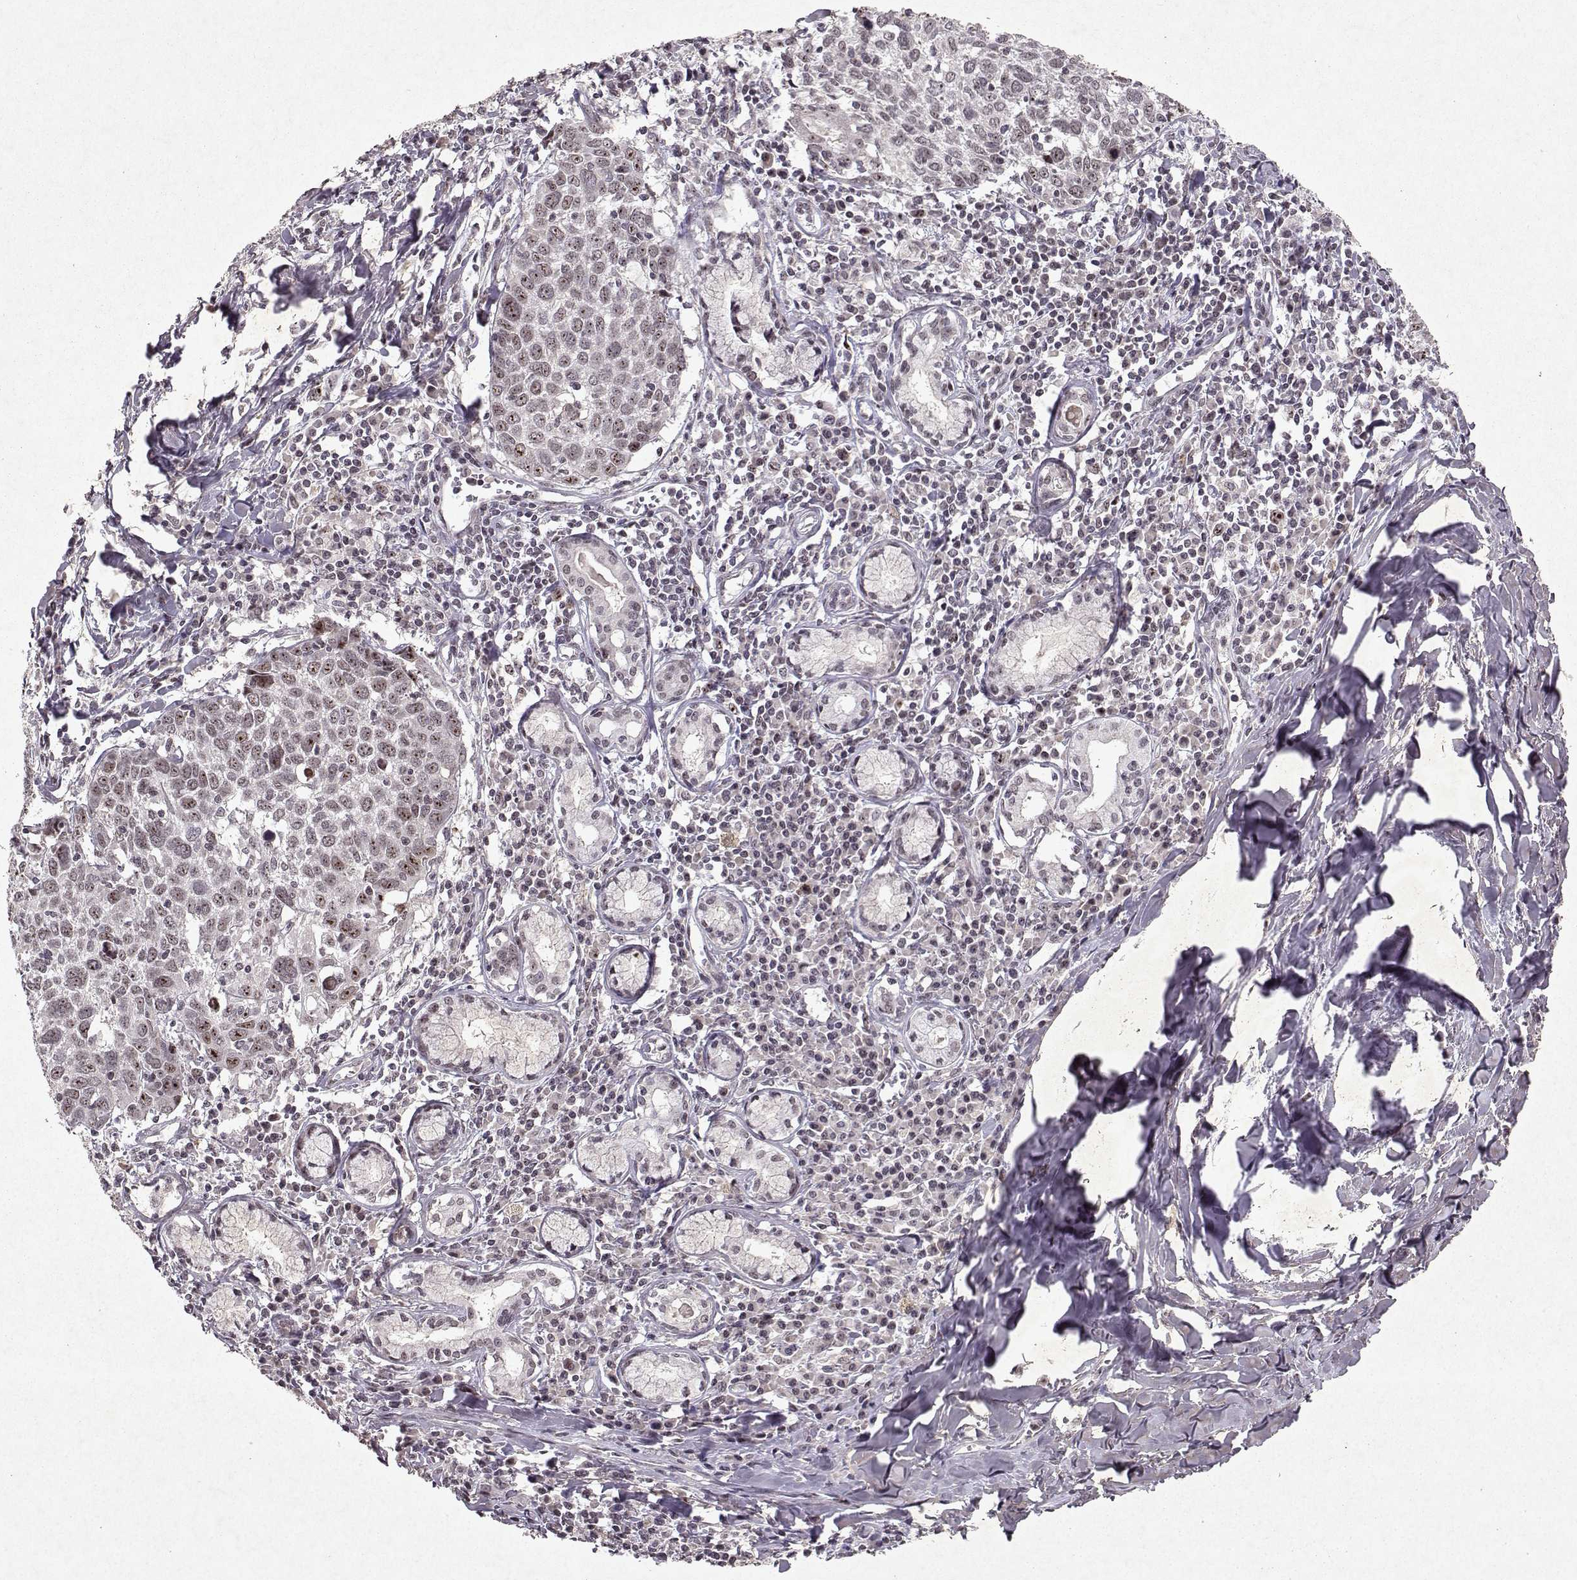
{"staining": {"intensity": "moderate", "quantity": "<25%", "location": "nuclear"}, "tissue": "lung cancer", "cell_type": "Tumor cells", "image_type": "cancer", "snomed": [{"axis": "morphology", "description": "Squamous cell carcinoma, NOS"}, {"axis": "topography", "description": "Lung"}], "caption": "IHC micrograph of neoplastic tissue: human squamous cell carcinoma (lung) stained using immunohistochemistry (IHC) reveals low levels of moderate protein expression localized specifically in the nuclear of tumor cells, appearing as a nuclear brown color.", "gene": "DDX56", "patient": {"sex": "male", "age": 57}}